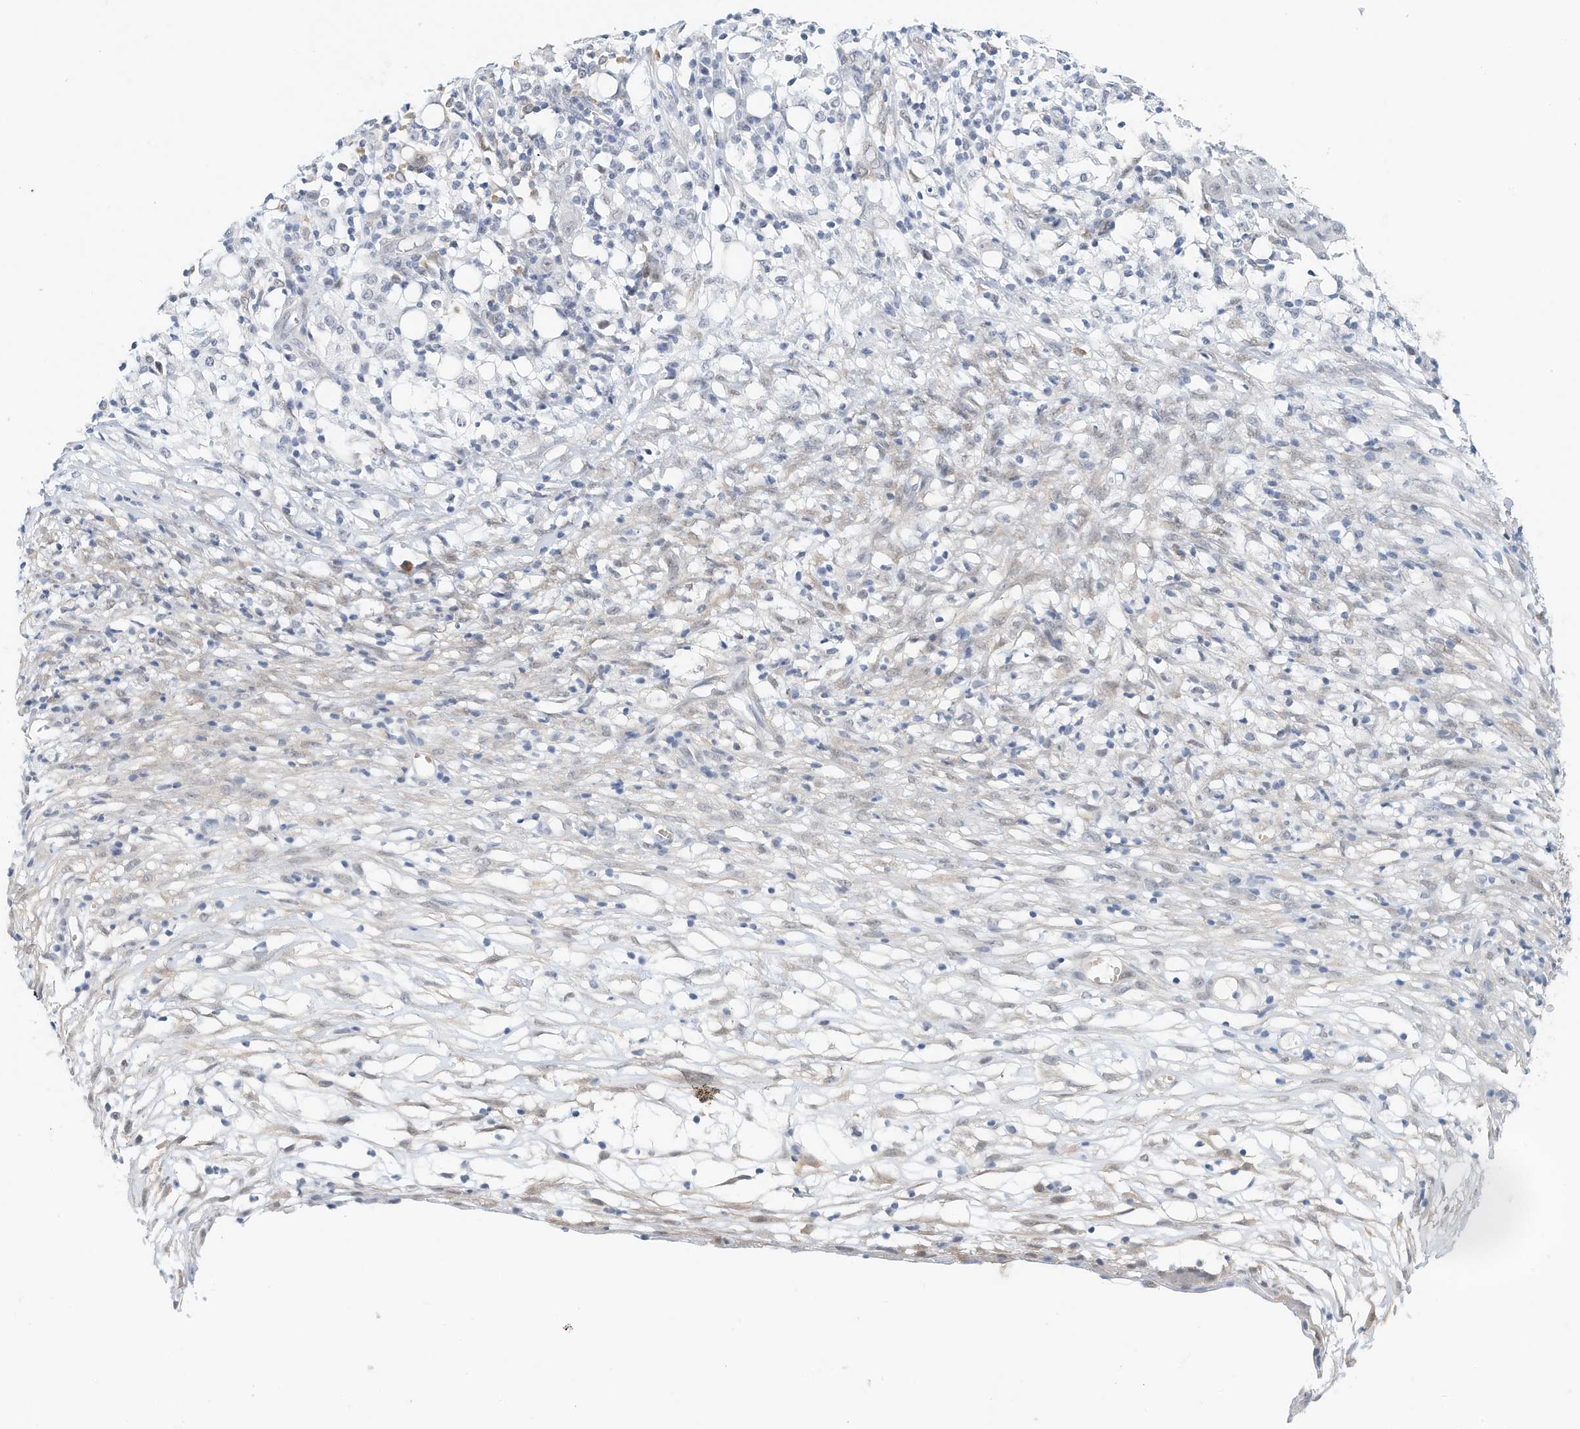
{"staining": {"intensity": "negative", "quantity": "none", "location": "none"}, "tissue": "ovarian cancer", "cell_type": "Tumor cells", "image_type": "cancer", "snomed": [{"axis": "morphology", "description": "Carcinoma, endometroid"}, {"axis": "topography", "description": "Ovary"}], "caption": "This image is of ovarian cancer (endometroid carcinoma) stained with immunohistochemistry to label a protein in brown with the nuclei are counter-stained blue. There is no positivity in tumor cells.", "gene": "ARHGAP28", "patient": {"sex": "female", "age": 42}}